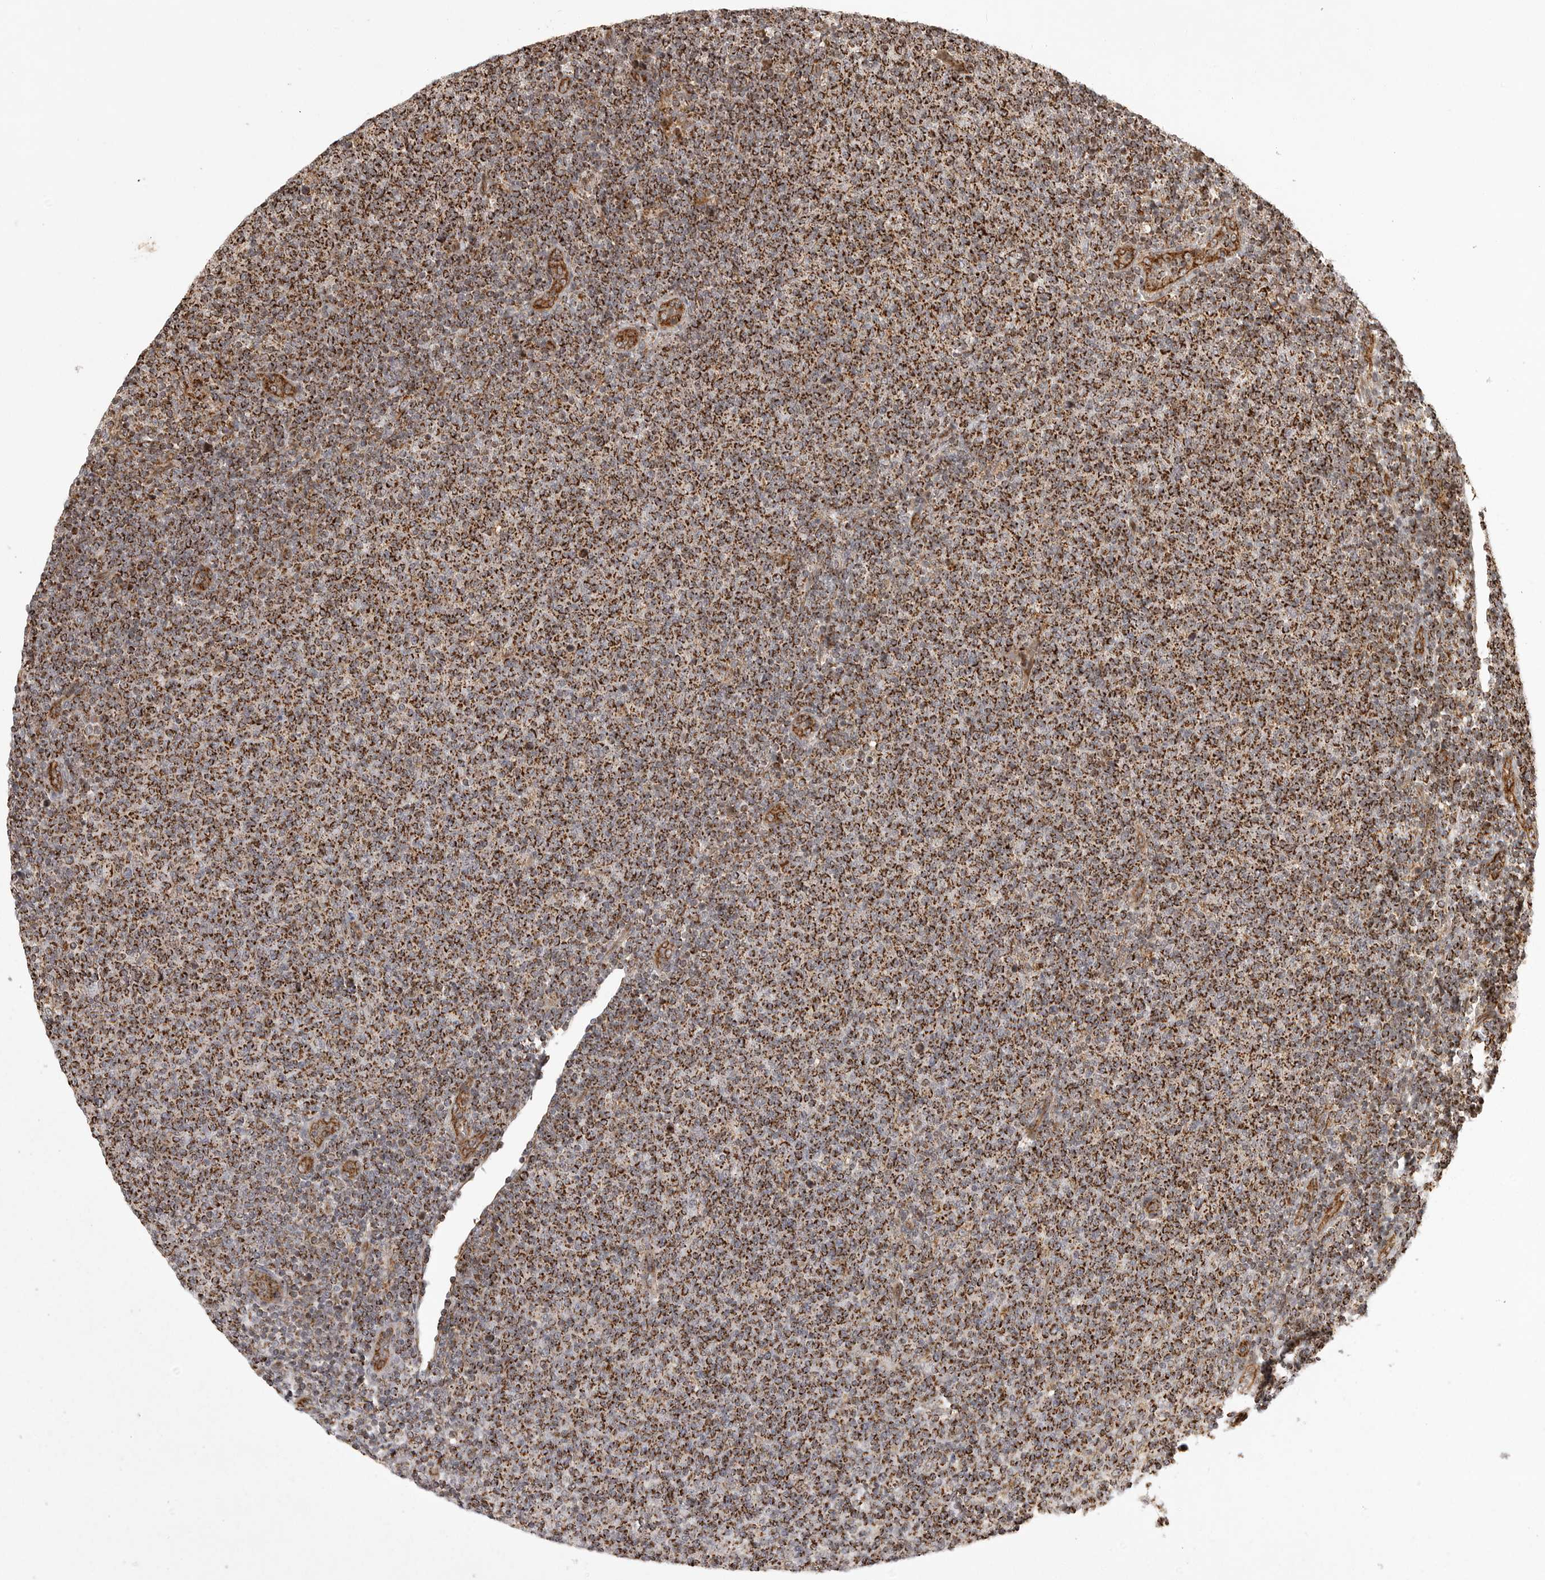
{"staining": {"intensity": "strong", "quantity": ">75%", "location": "cytoplasmic/membranous"}, "tissue": "lymphoma", "cell_type": "Tumor cells", "image_type": "cancer", "snomed": [{"axis": "morphology", "description": "Malignant lymphoma, non-Hodgkin's type, Low grade"}, {"axis": "topography", "description": "Lymph node"}], "caption": "Immunohistochemical staining of low-grade malignant lymphoma, non-Hodgkin's type shows high levels of strong cytoplasmic/membranous staining in approximately >75% of tumor cells. (DAB = brown stain, brightfield microscopy at high magnification).", "gene": "NARS2", "patient": {"sex": "male", "age": 66}}